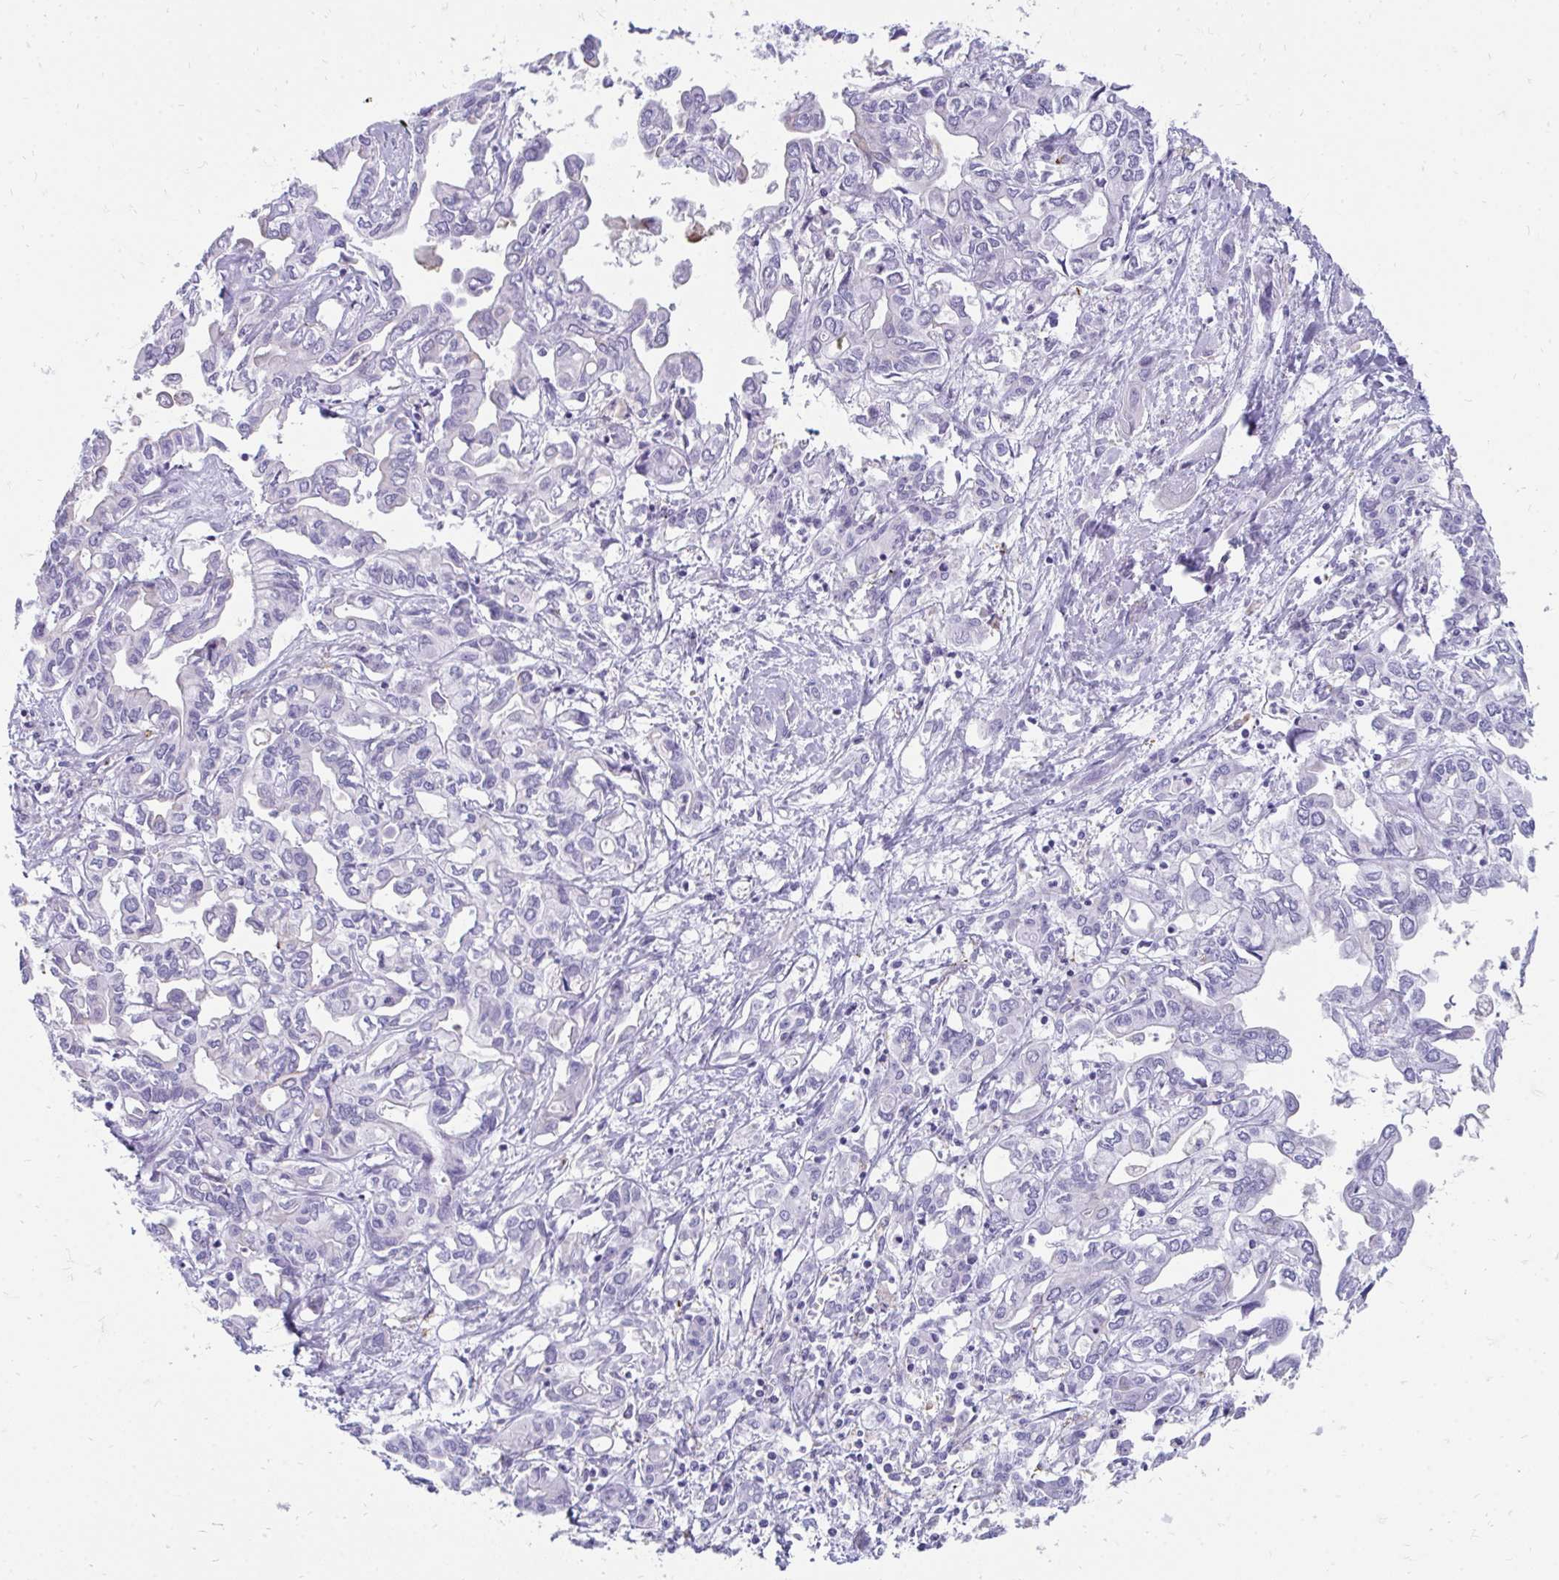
{"staining": {"intensity": "negative", "quantity": "none", "location": "none"}, "tissue": "liver cancer", "cell_type": "Tumor cells", "image_type": "cancer", "snomed": [{"axis": "morphology", "description": "Cholangiocarcinoma"}, {"axis": "topography", "description": "Liver"}], "caption": "Image shows no significant protein expression in tumor cells of liver cancer (cholangiocarcinoma).", "gene": "CD163", "patient": {"sex": "female", "age": 64}}